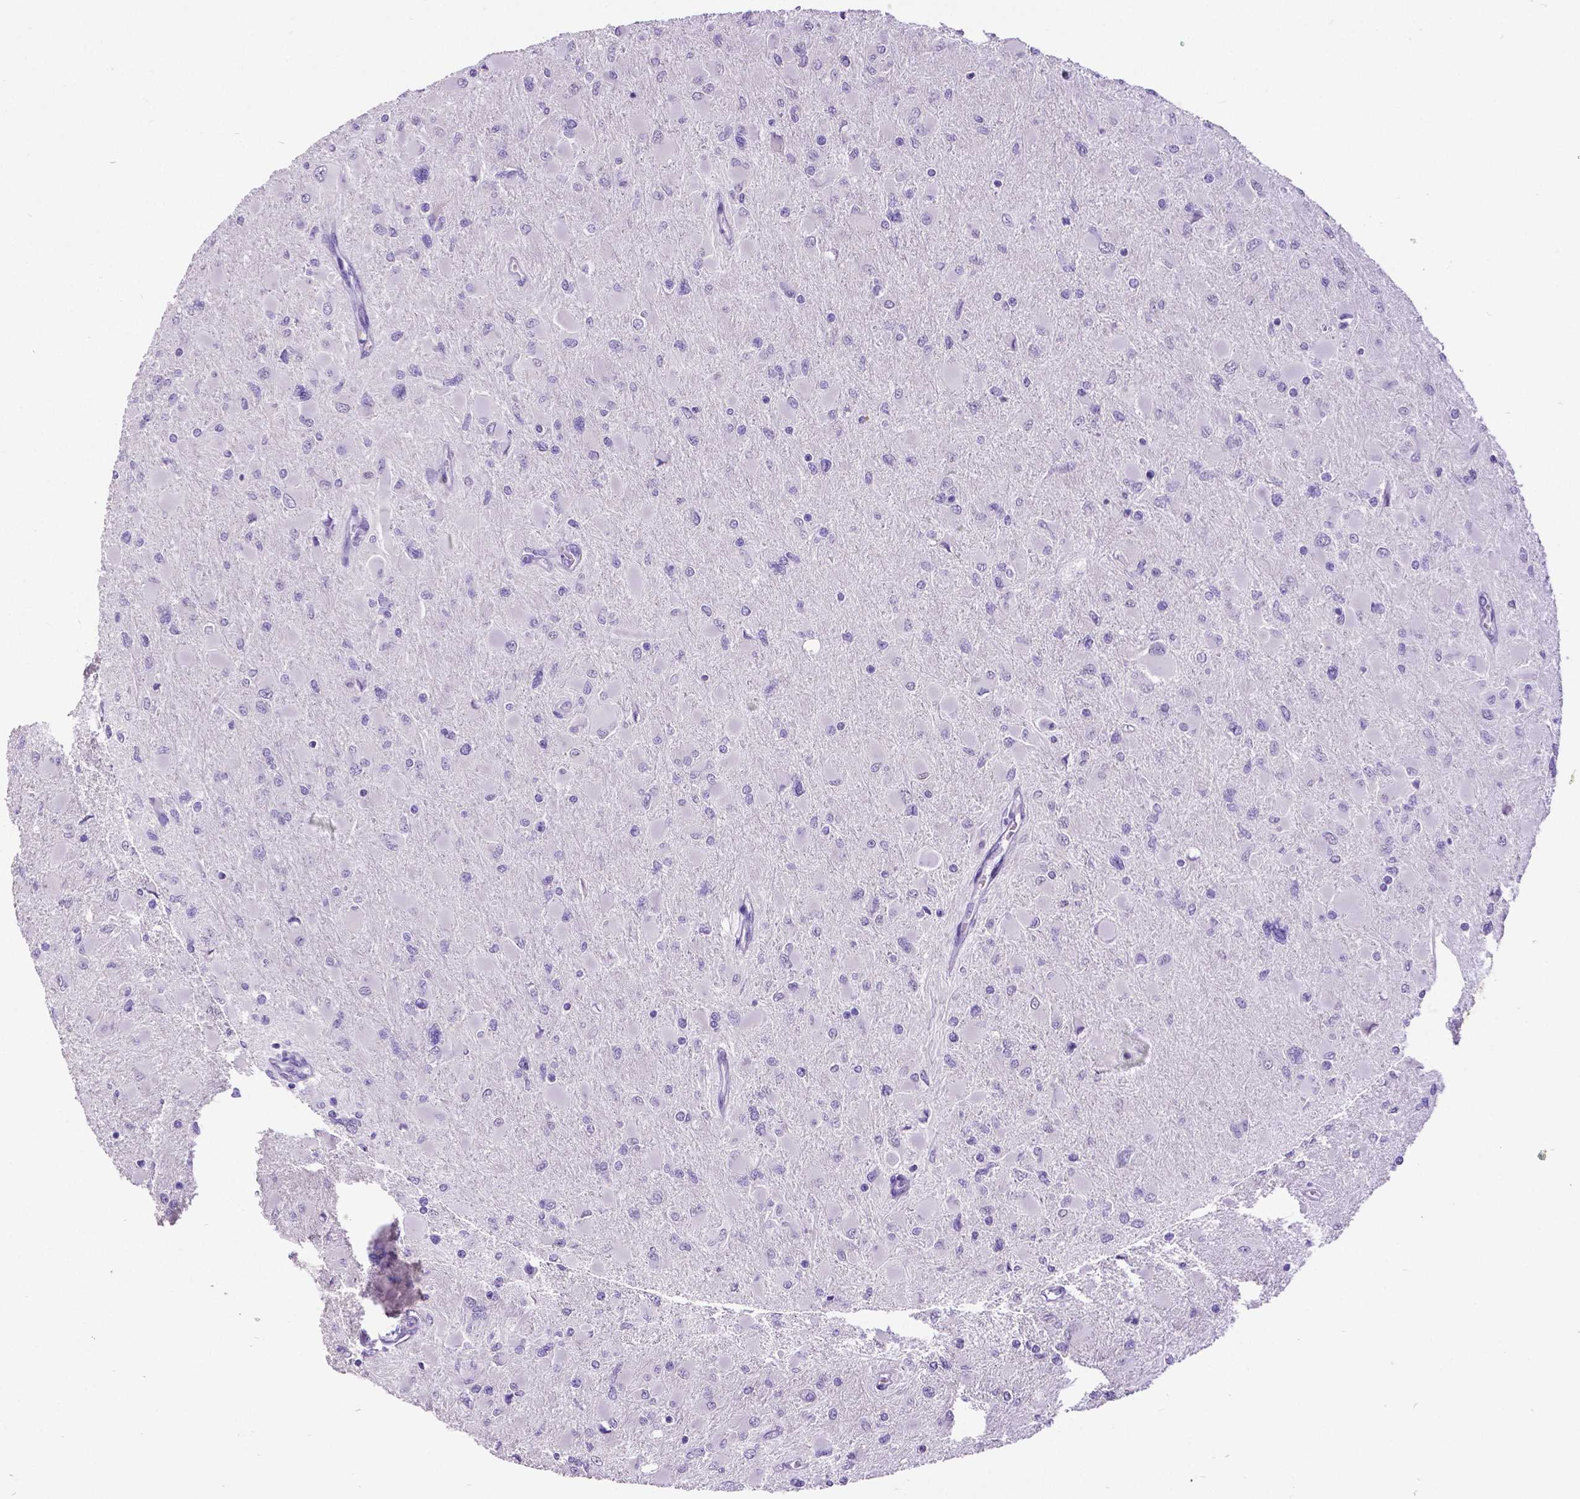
{"staining": {"intensity": "negative", "quantity": "none", "location": "none"}, "tissue": "glioma", "cell_type": "Tumor cells", "image_type": "cancer", "snomed": [{"axis": "morphology", "description": "Glioma, malignant, High grade"}, {"axis": "topography", "description": "Cerebral cortex"}], "caption": "An image of human malignant glioma (high-grade) is negative for staining in tumor cells.", "gene": "SATB2", "patient": {"sex": "female", "age": 36}}